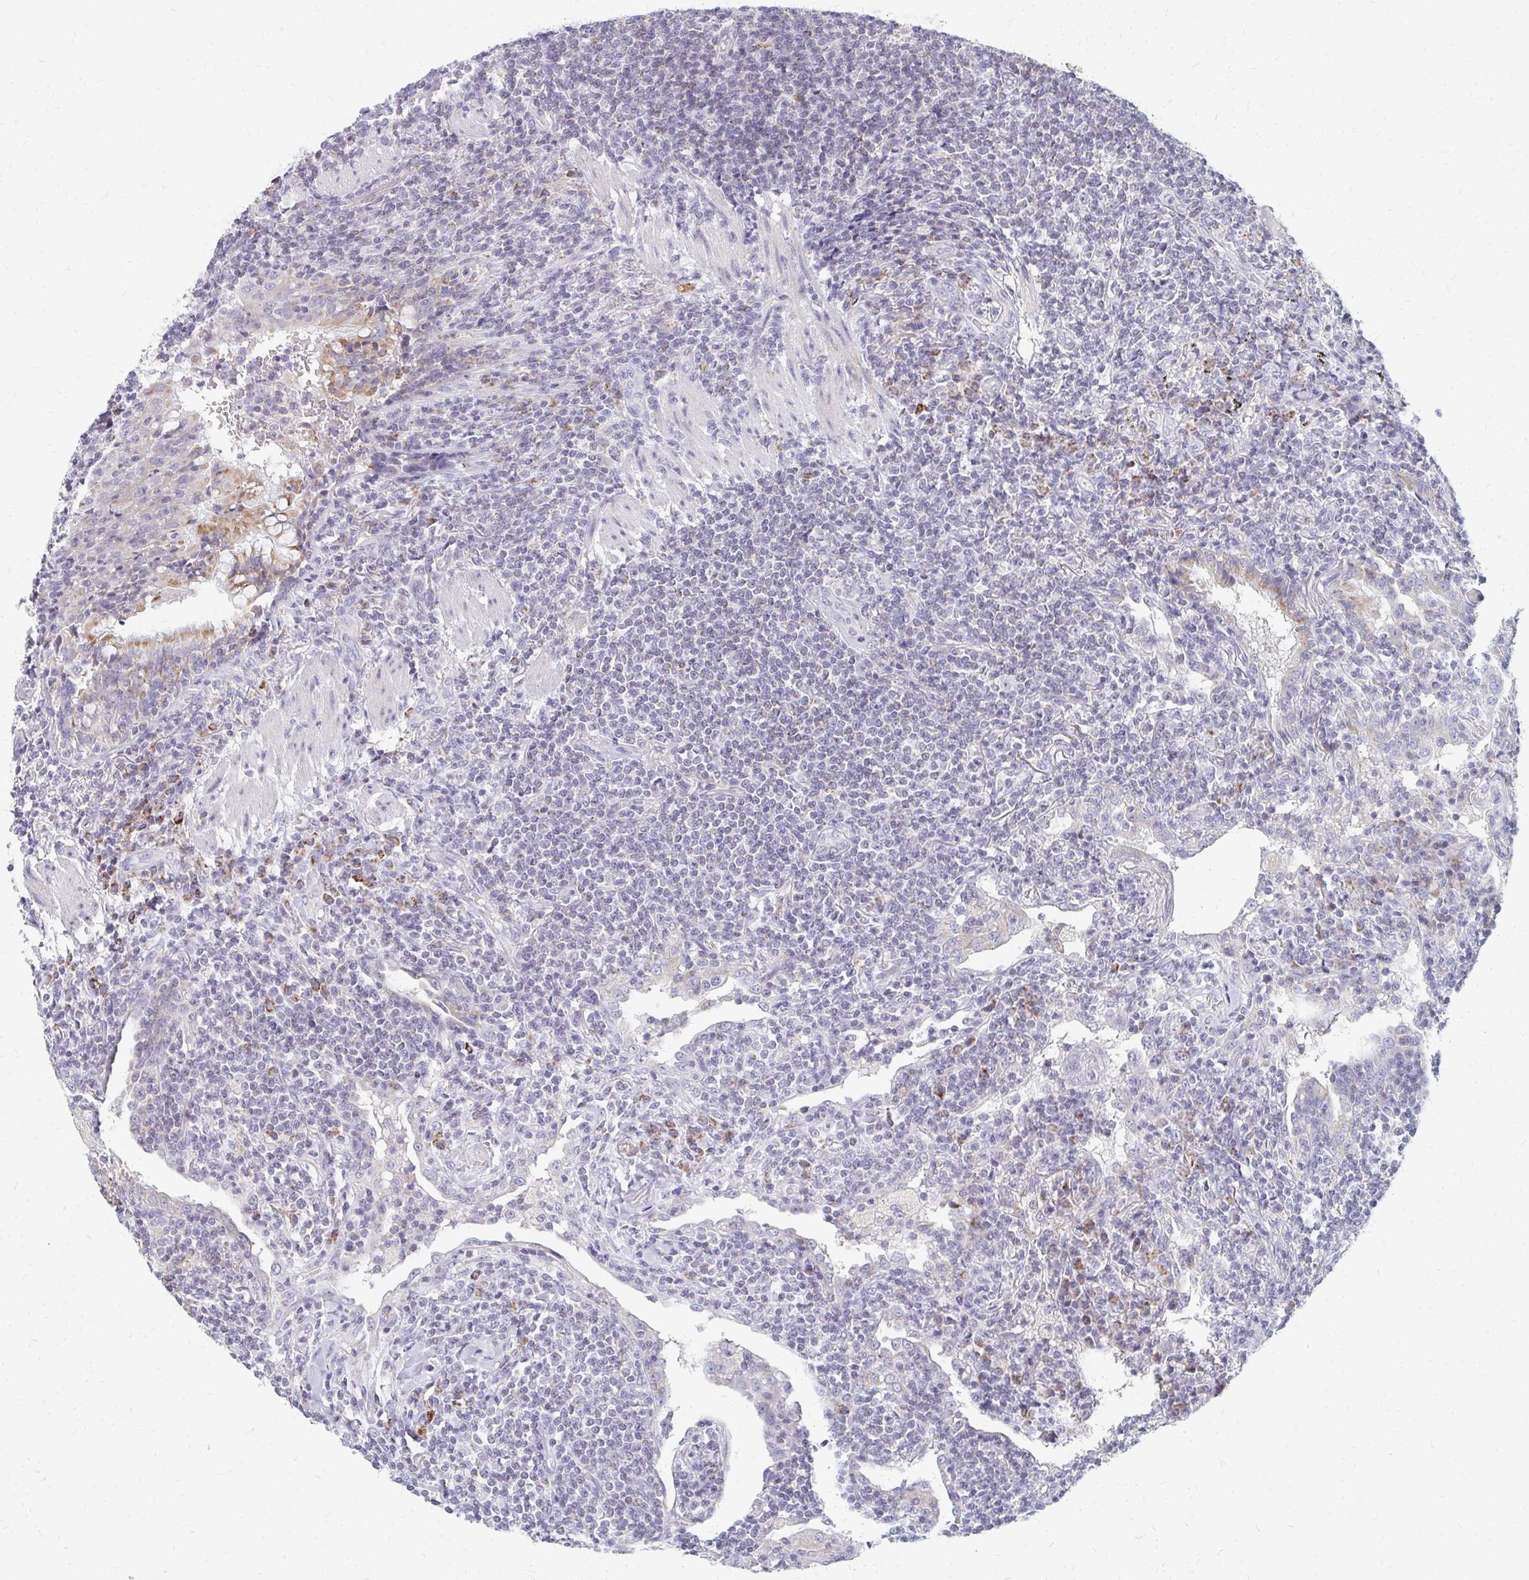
{"staining": {"intensity": "negative", "quantity": "none", "location": "none"}, "tissue": "lymphoma", "cell_type": "Tumor cells", "image_type": "cancer", "snomed": [{"axis": "morphology", "description": "Malignant lymphoma, non-Hodgkin's type, Low grade"}, {"axis": "topography", "description": "Lung"}], "caption": "Human lymphoma stained for a protein using IHC exhibits no positivity in tumor cells.", "gene": "OR10V1", "patient": {"sex": "female", "age": 71}}